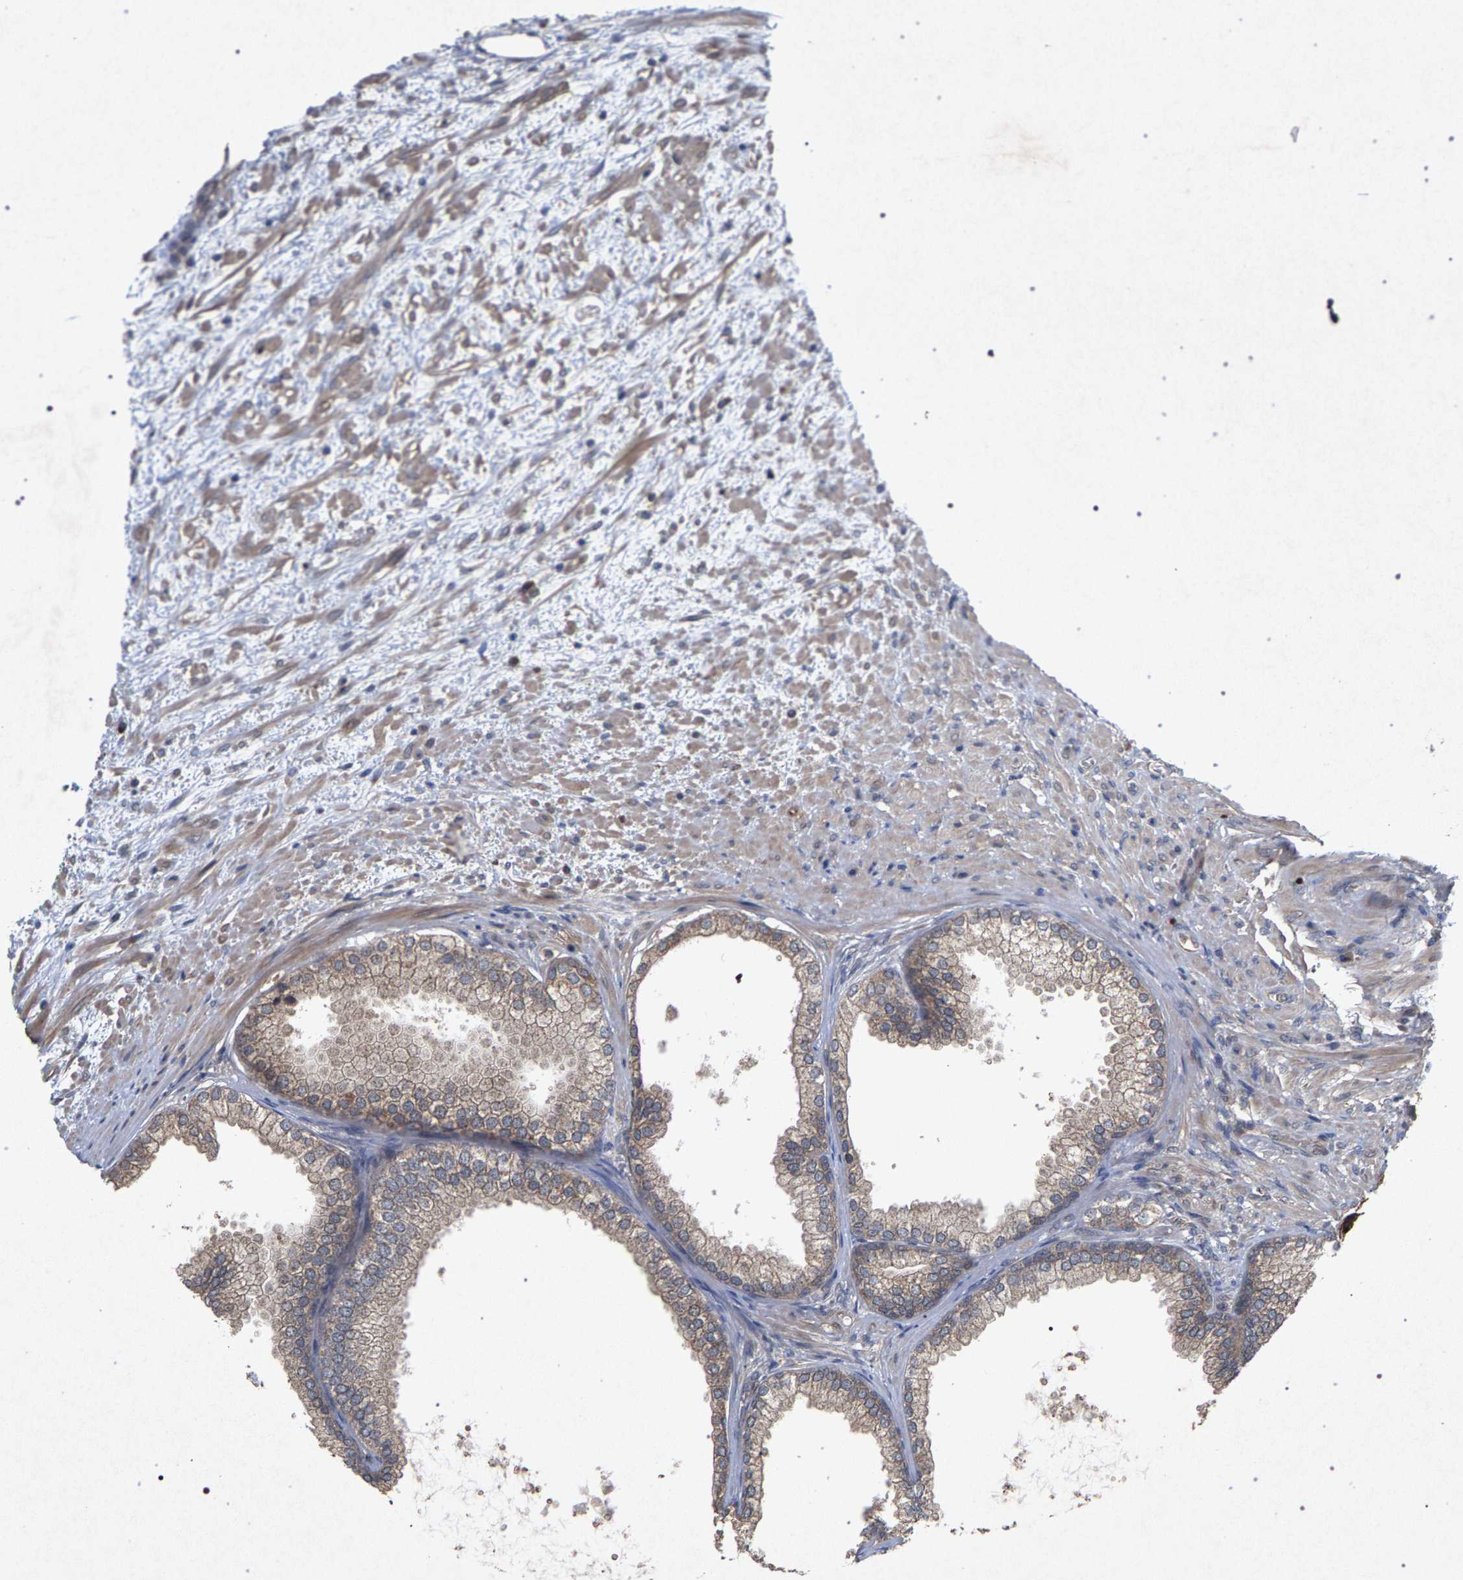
{"staining": {"intensity": "moderate", "quantity": ">75%", "location": "cytoplasmic/membranous"}, "tissue": "prostate", "cell_type": "Glandular cells", "image_type": "normal", "snomed": [{"axis": "morphology", "description": "Normal tissue, NOS"}, {"axis": "topography", "description": "Prostate"}], "caption": "A brown stain highlights moderate cytoplasmic/membranous expression of a protein in glandular cells of normal prostate. The staining is performed using DAB (3,3'-diaminobenzidine) brown chromogen to label protein expression. The nuclei are counter-stained blue using hematoxylin.", "gene": "SLC4A4", "patient": {"sex": "male", "age": 76}}